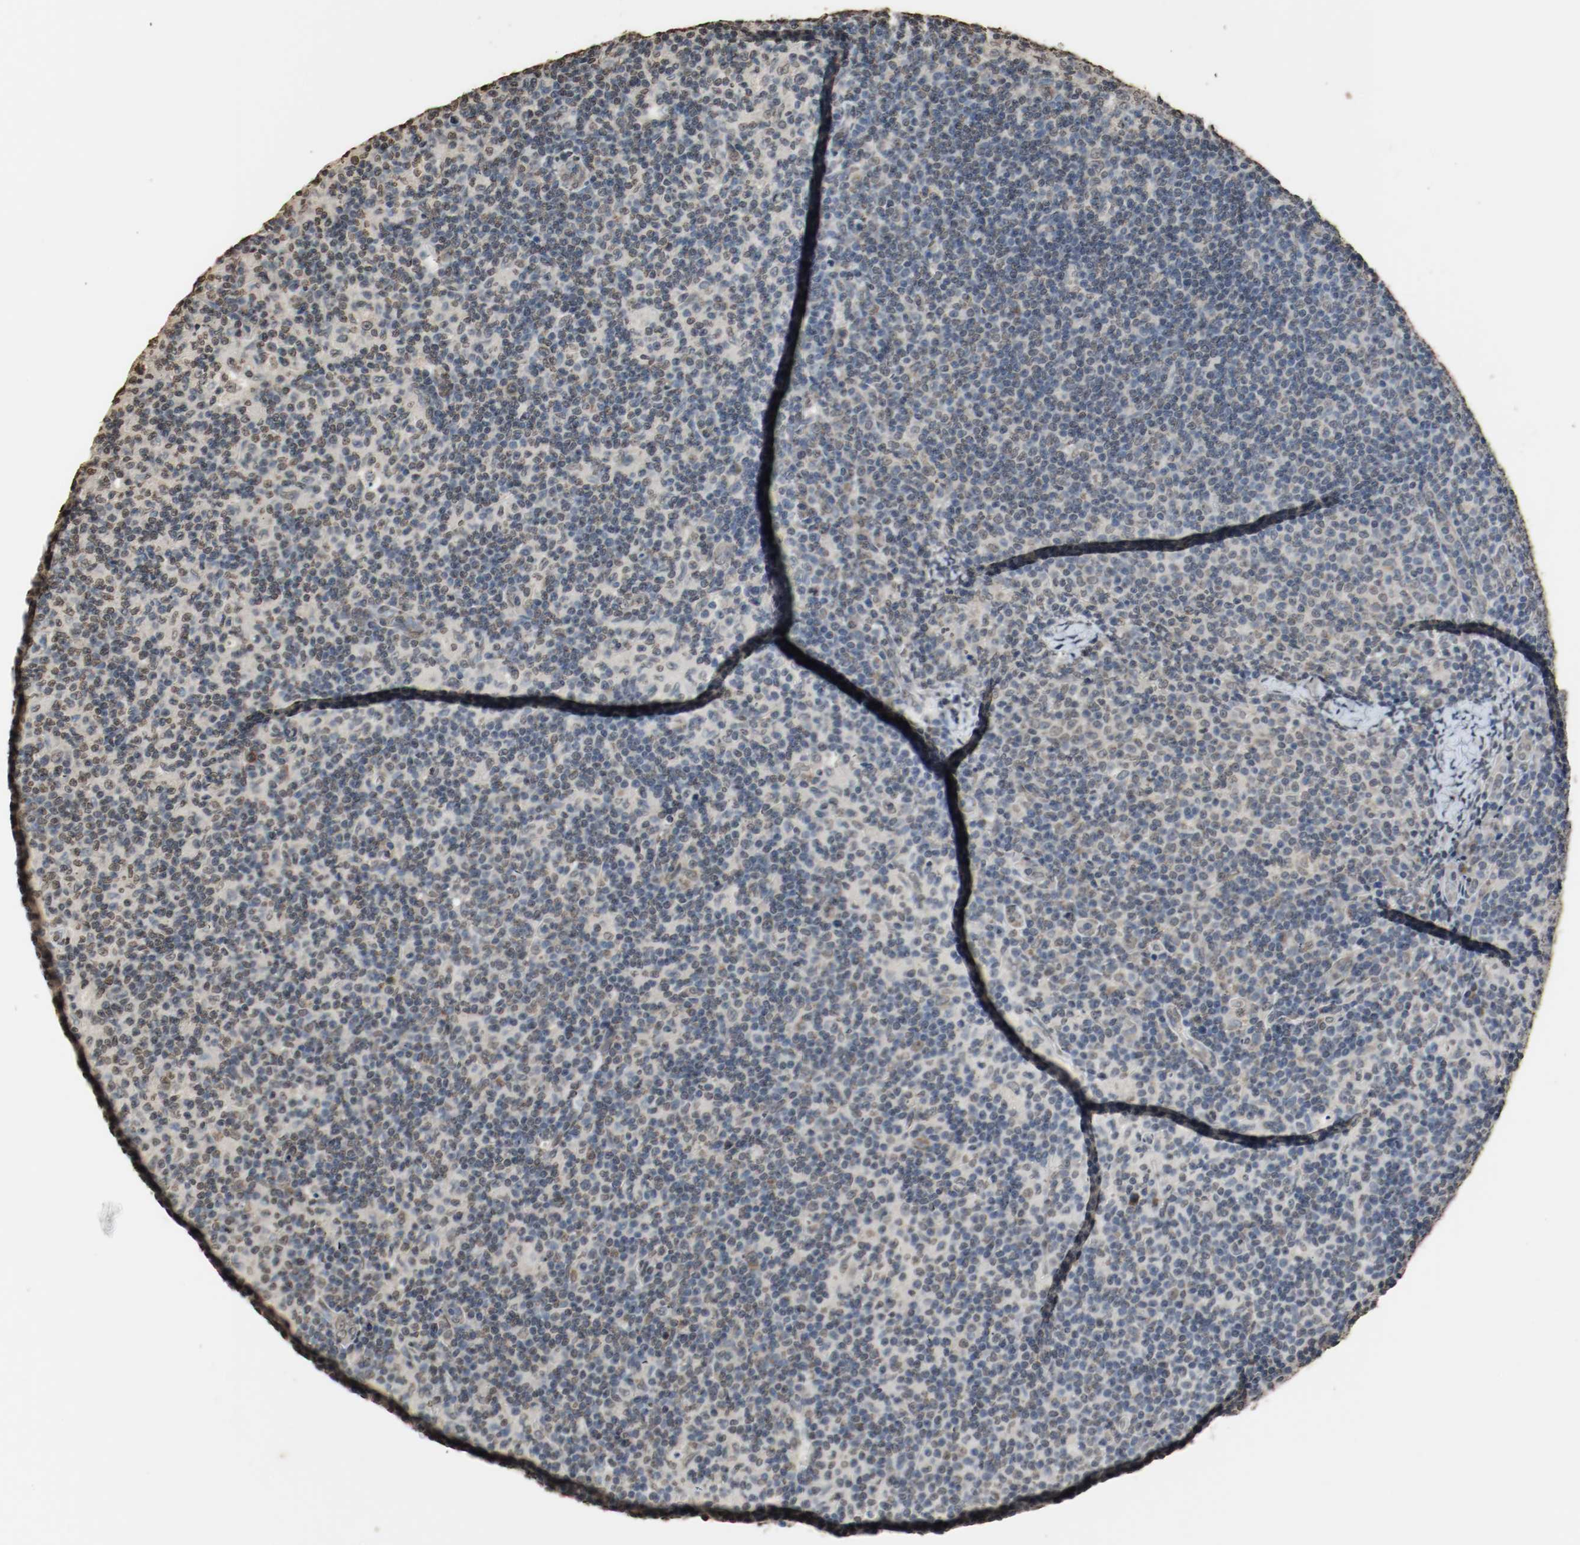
{"staining": {"intensity": "weak", "quantity": "25%-75%", "location": "cytoplasmic/membranous"}, "tissue": "lymph node", "cell_type": "Germinal center cells", "image_type": "normal", "snomed": [{"axis": "morphology", "description": "Normal tissue, NOS"}, {"axis": "morphology", "description": "Inflammation, NOS"}, {"axis": "topography", "description": "Lymph node"}], "caption": "This image reveals immunohistochemistry (IHC) staining of unremarkable human lymph node, with low weak cytoplasmic/membranous staining in about 25%-75% of germinal center cells.", "gene": "RTN4", "patient": {"sex": "male", "age": 55}}